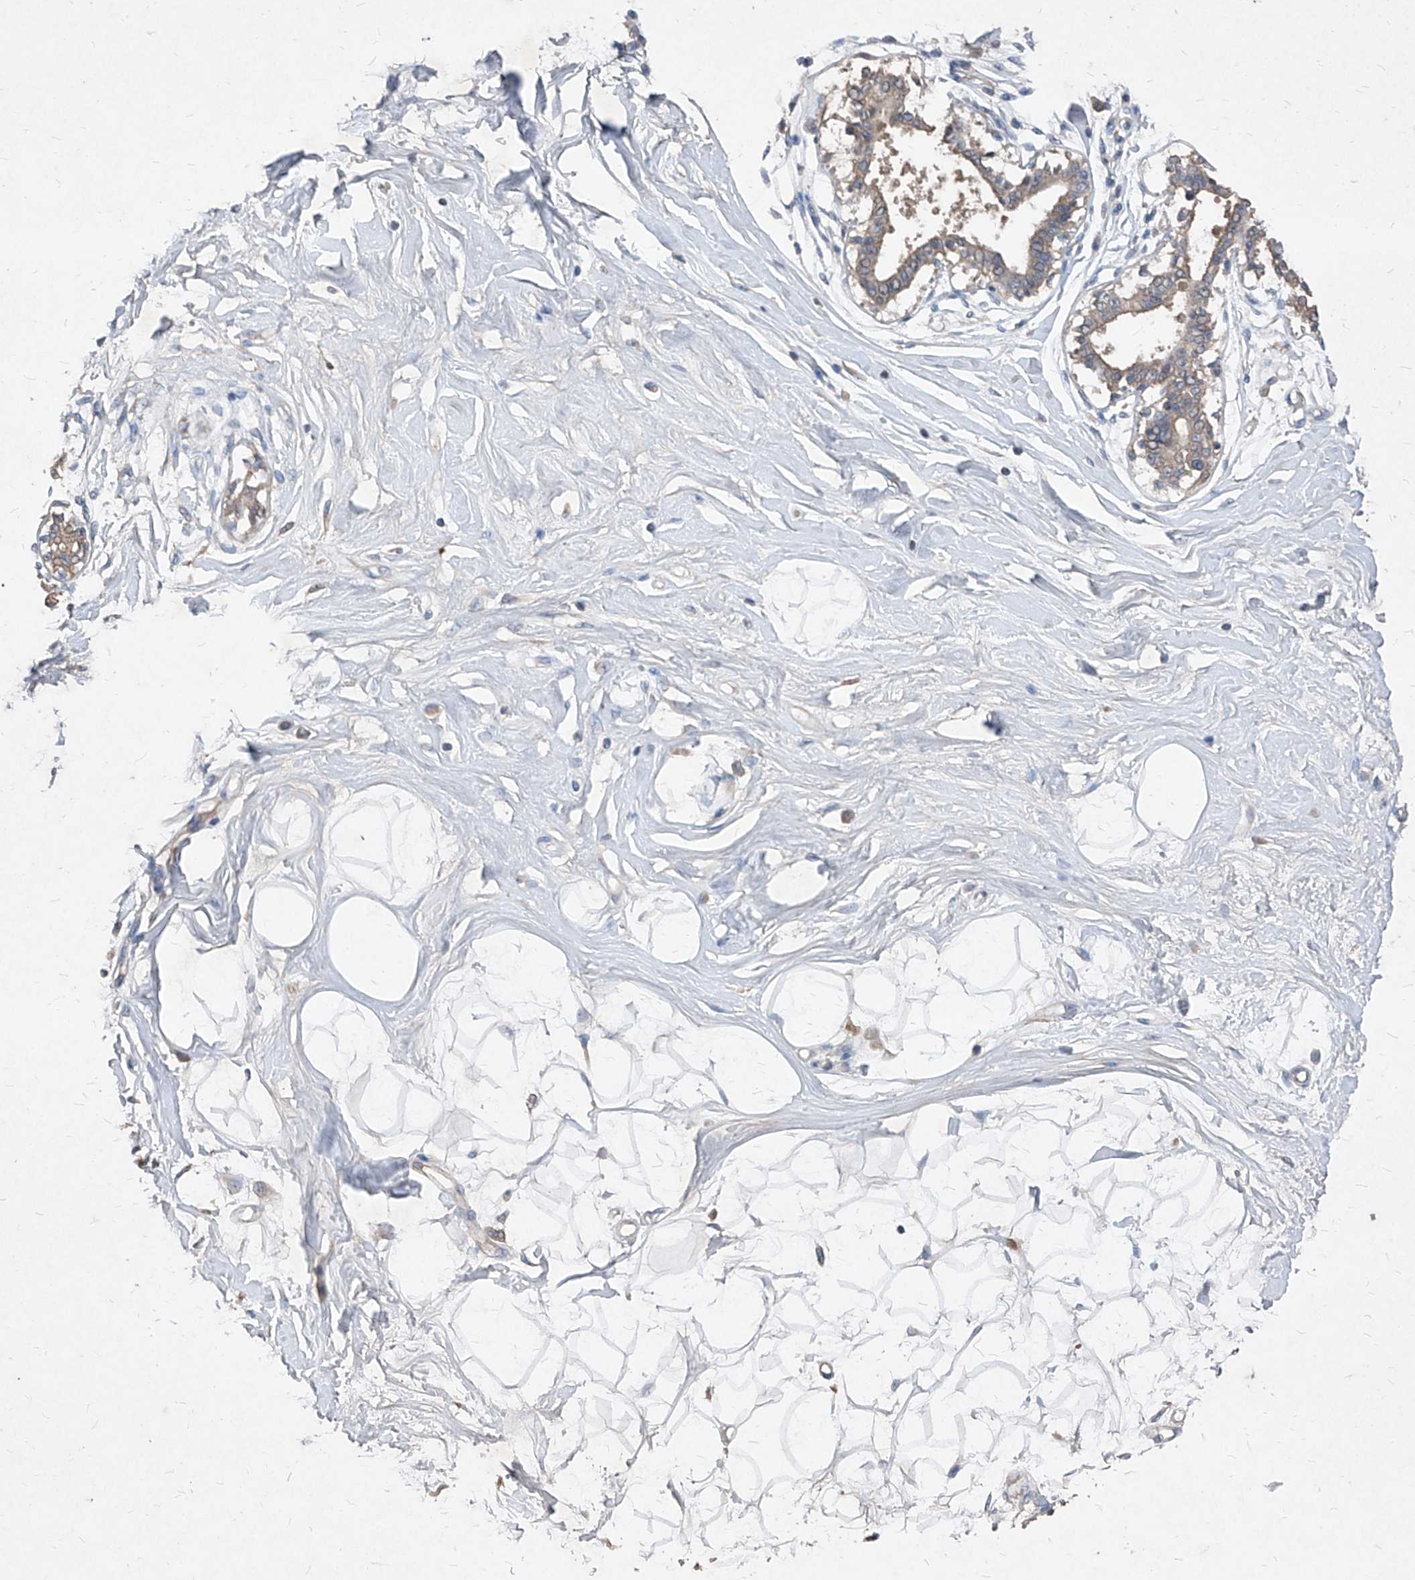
{"staining": {"intensity": "negative", "quantity": "none", "location": "none"}, "tissue": "breast", "cell_type": "Adipocytes", "image_type": "normal", "snomed": [{"axis": "morphology", "description": "Normal tissue, NOS"}, {"axis": "topography", "description": "Breast"}], "caption": "Adipocytes show no significant protein positivity in benign breast. Brightfield microscopy of immunohistochemistry stained with DAB (brown) and hematoxylin (blue), captured at high magnification.", "gene": "SYNGR1", "patient": {"sex": "female", "age": 45}}